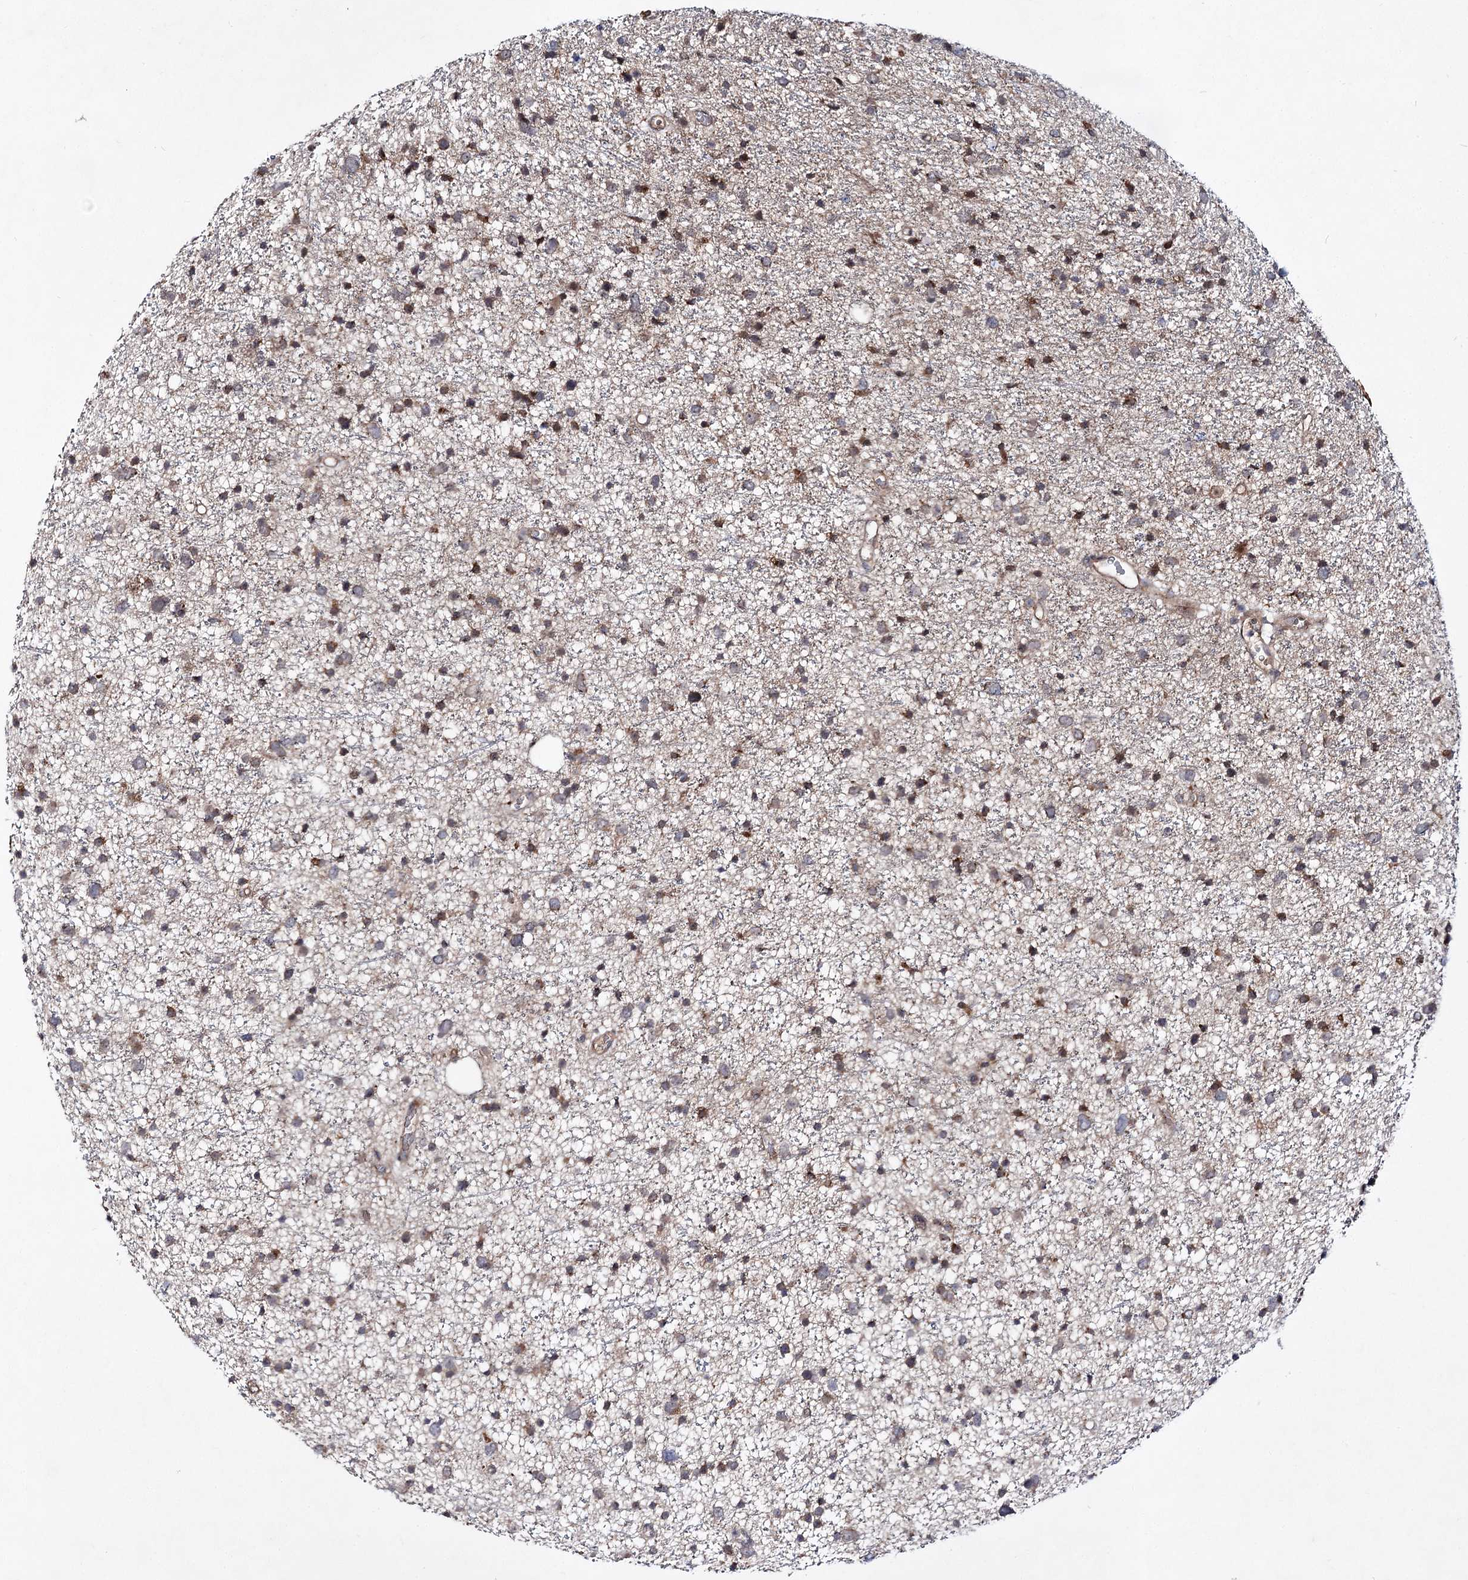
{"staining": {"intensity": "moderate", "quantity": "25%-75%", "location": "cytoplasmic/membranous"}, "tissue": "glioma", "cell_type": "Tumor cells", "image_type": "cancer", "snomed": [{"axis": "morphology", "description": "Glioma, malignant, Low grade"}, {"axis": "topography", "description": "Cerebral cortex"}], "caption": "Immunohistochemical staining of human glioma shows medium levels of moderate cytoplasmic/membranous staining in about 25%-75% of tumor cells.", "gene": "ARHGAP32", "patient": {"sex": "female", "age": 39}}